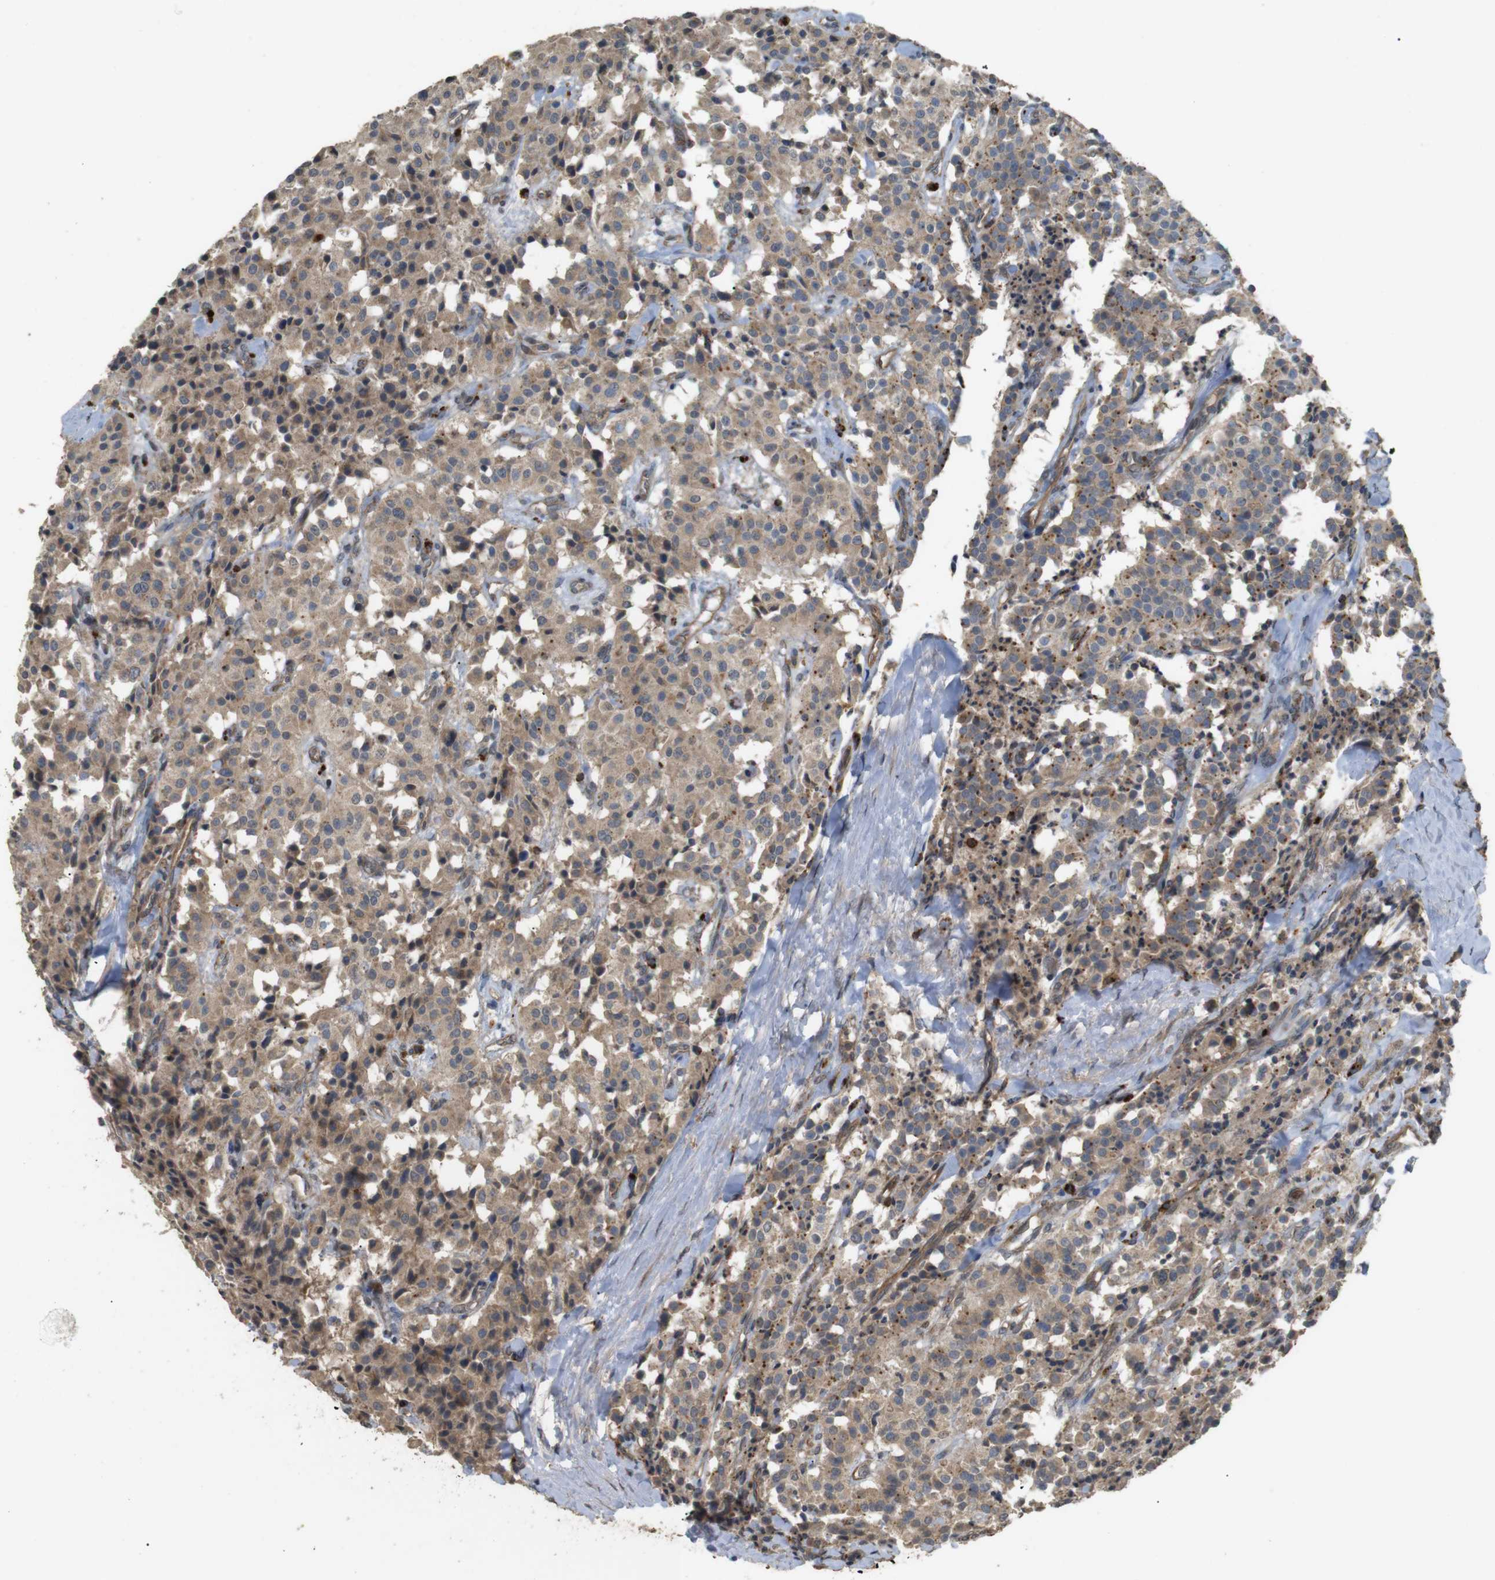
{"staining": {"intensity": "moderate", "quantity": ">75%", "location": "cytoplasmic/membranous"}, "tissue": "carcinoid", "cell_type": "Tumor cells", "image_type": "cancer", "snomed": [{"axis": "morphology", "description": "Carcinoid, malignant, NOS"}, {"axis": "topography", "description": "Lung"}], "caption": "About >75% of tumor cells in carcinoid exhibit moderate cytoplasmic/membranous protein positivity as visualized by brown immunohistochemical staining.", "gene": "KSR1", "patient": {"sex": "male", "age": 30}}